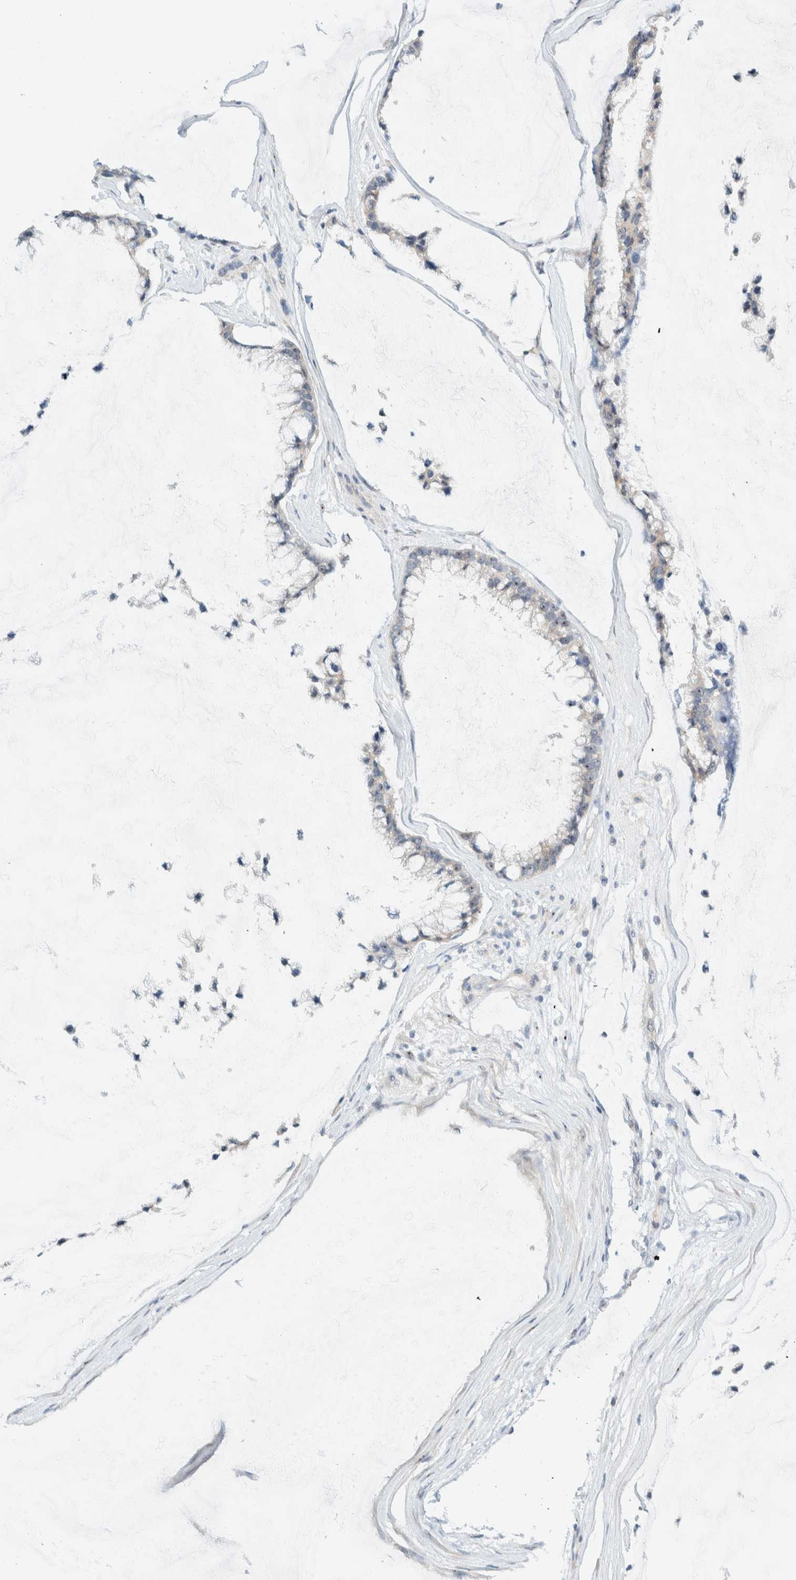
{"staining": {"intensity": "weak", "quantity": "<25%", "location": "nuclear"}, "tissue": "ovarian cancer", "cell_type": "Tumor cells", "image_type": "cancer", "snomed": [{"axis": "morphology", "description": "Cystadenocarcinoma, mucinous, NOS"}, {"axis": "topography", "description": "Ovary"}], "caption": "IHC photomicrograph of ovarian cancer (mucinous cystadenocarcinoma) stained for a protein (brown), which displays no positivity in tumor cells. (DAB (3,3'-diaminobenzidine) immunohistochemistry (IHC) visualized using brightfield microscopy, high magnification).", "gene": "NDE1", "patient": {"sex": "female", "age": 39}}